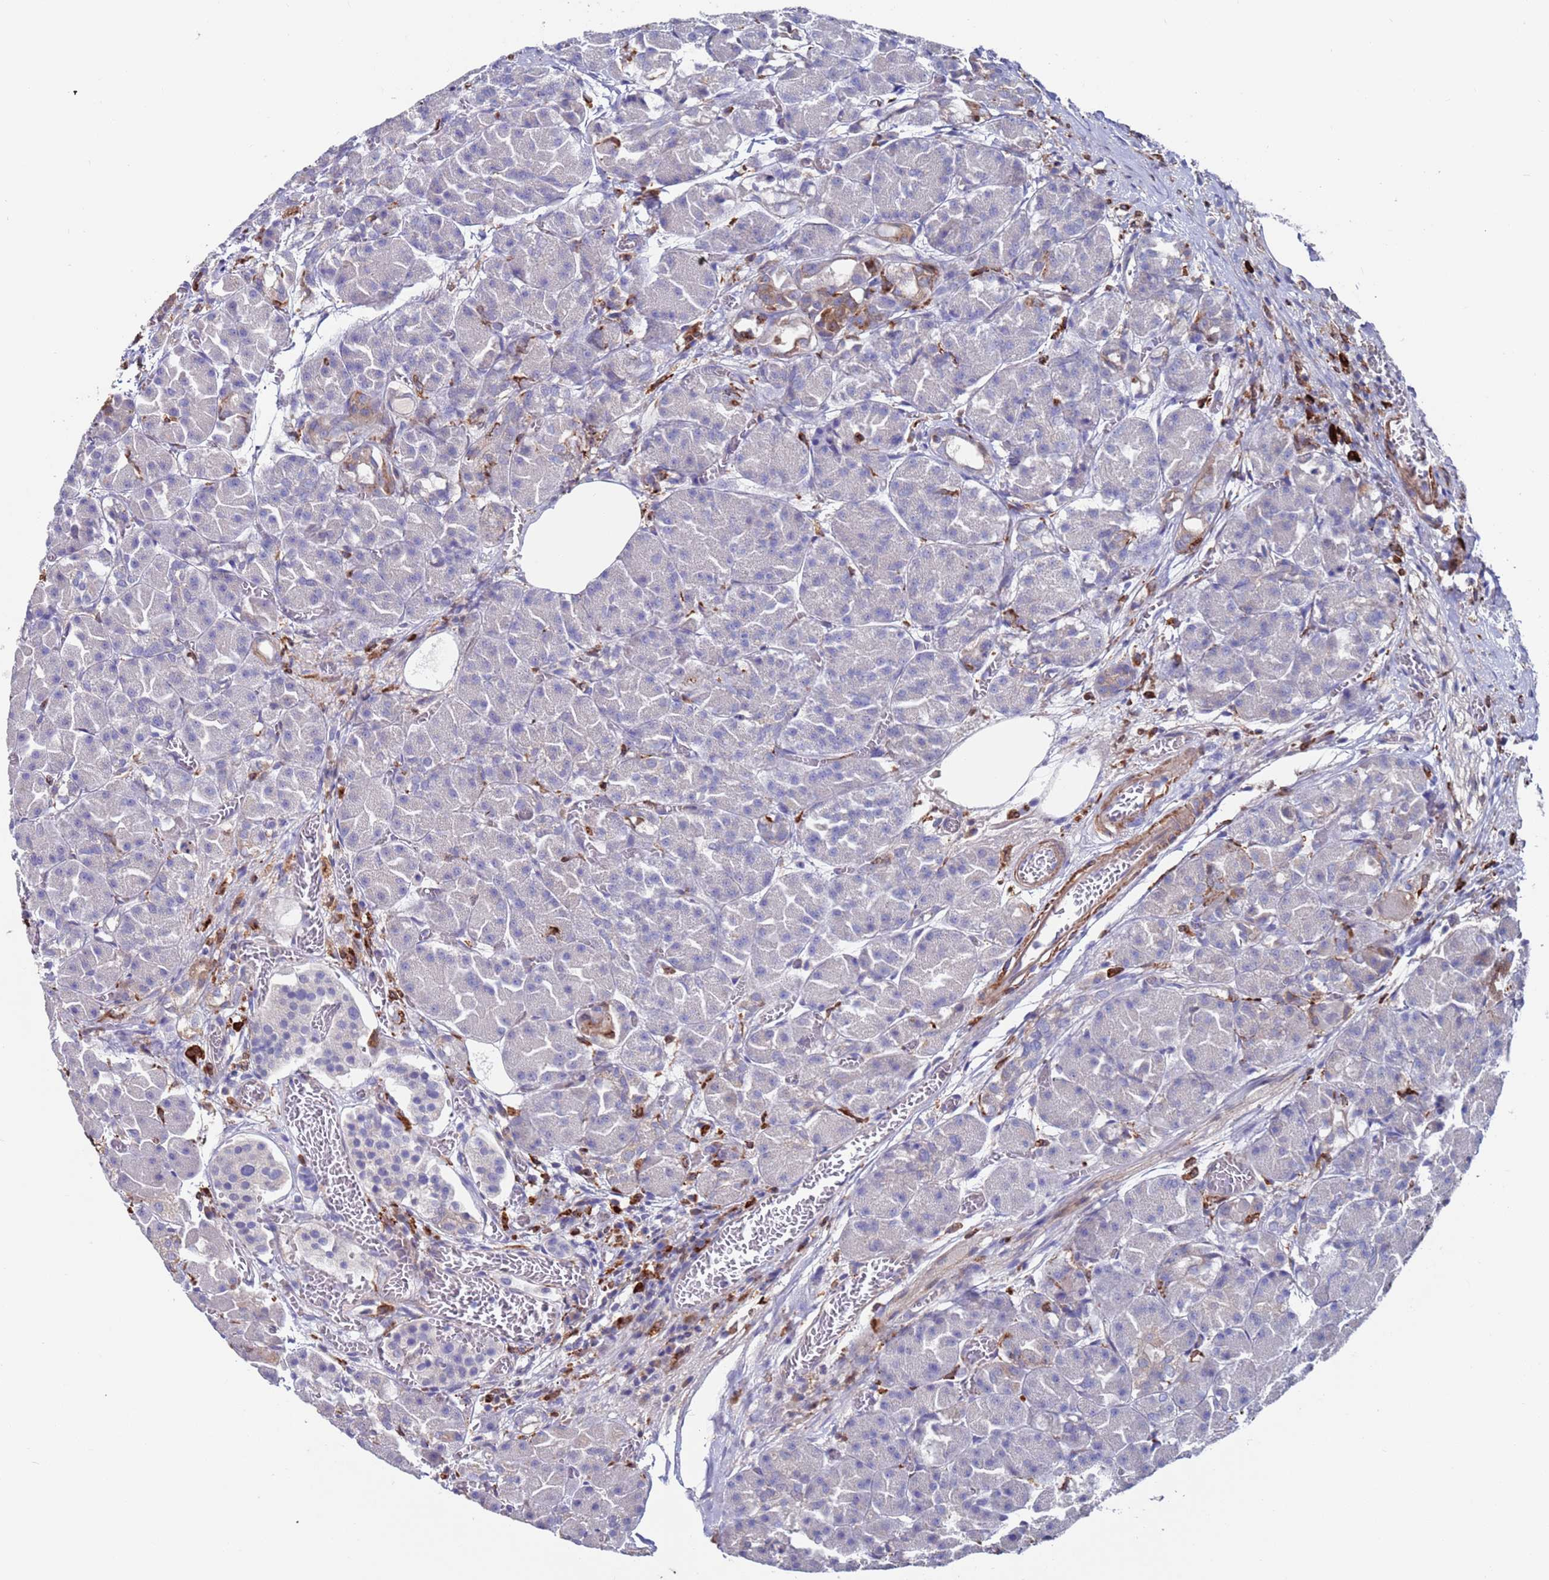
{"staining": {"intensity": "negative", "quantity": "none", "location": "none"}, "tissue": "pancreas", "cell_type": "Exocrine glandular cells", "image_type": "normal", "snomed": [{"axis": "morphology", "description": "Normal tissue, NOS"}, {"axis": "topography", "description": "Pancreas"}], "caption": "High magnification brightfield microscopy of benign pancreas stained with DAB (brown) and counterstained with hematoxylin (blue): exocrine glandular cells show no significant staining.", "gene": "GREB1L", "patient": {"sex": "male", "age": 63}}